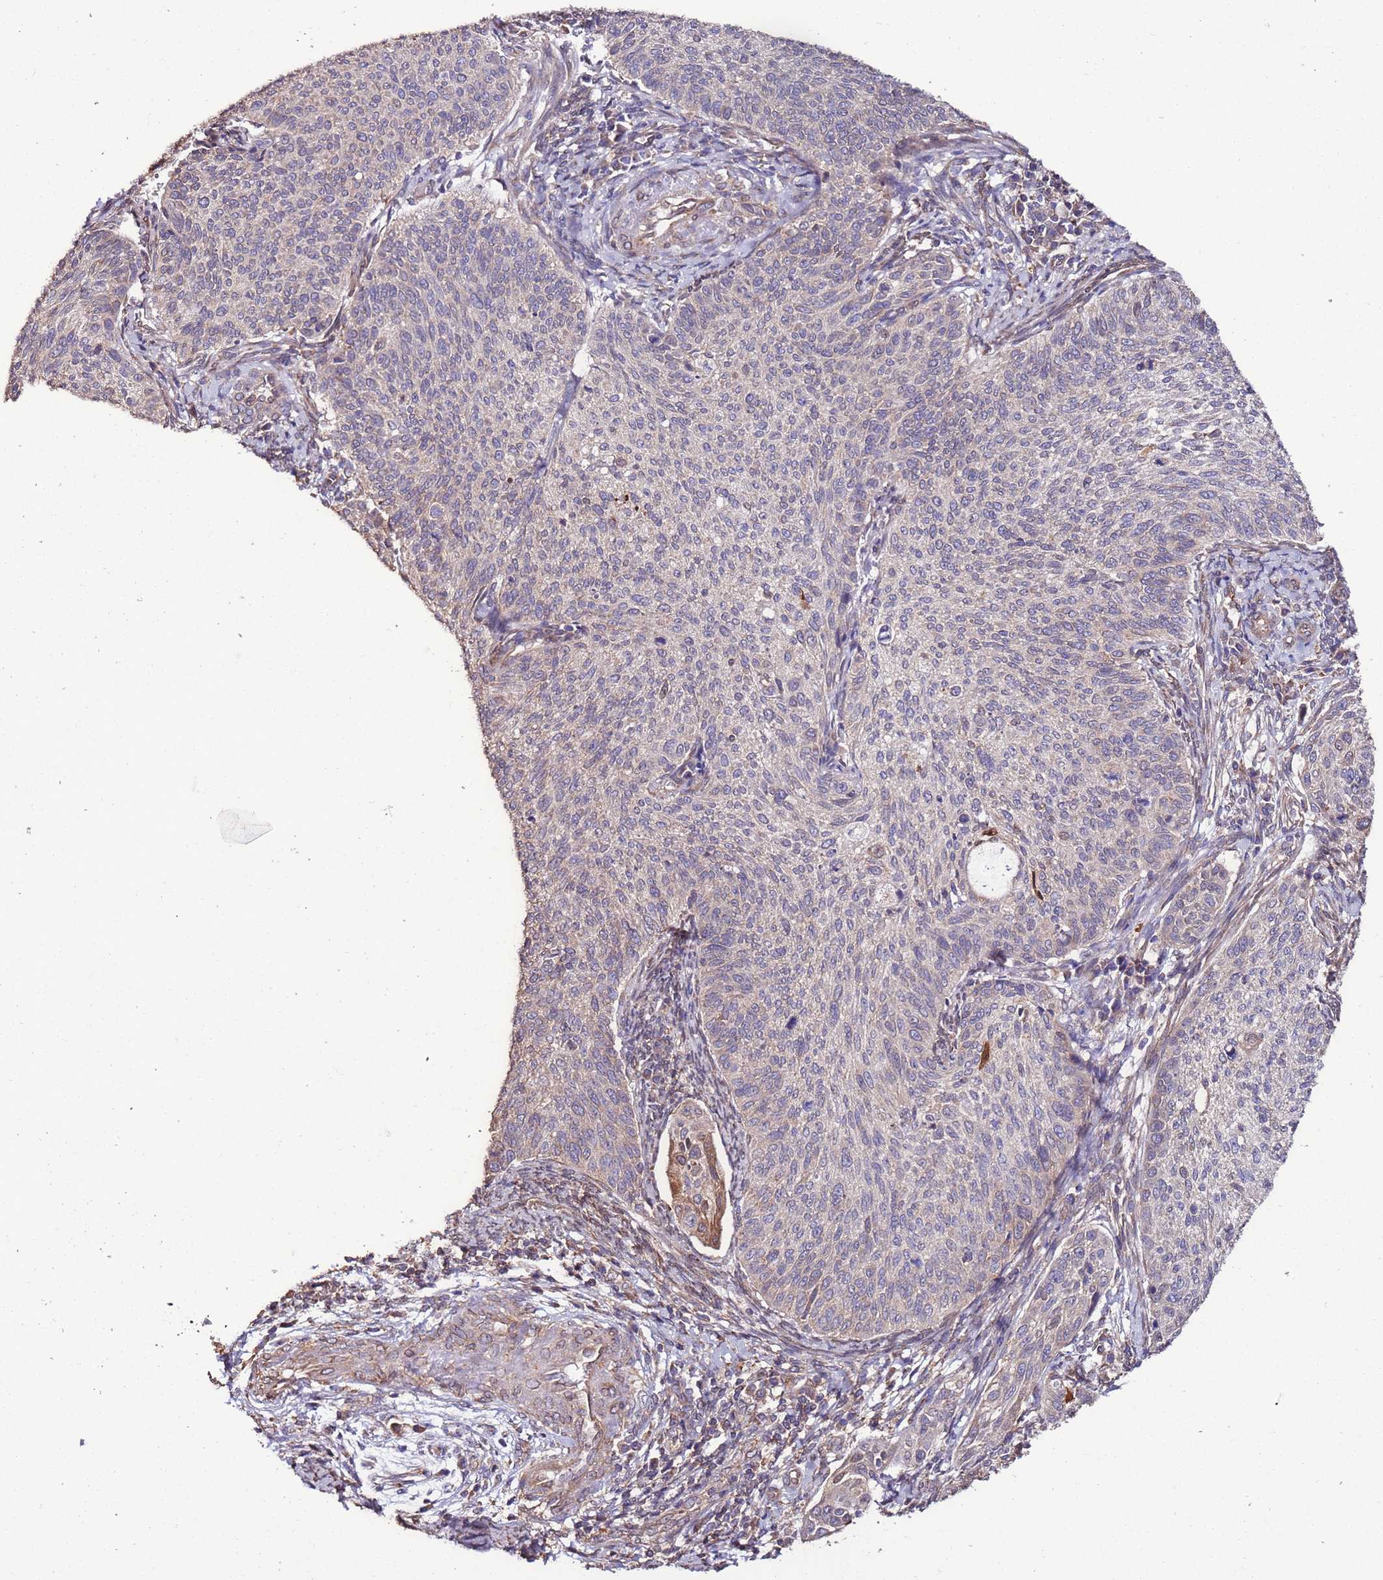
{"staining": {"intensity": "negative", "quantity": "none", "location": "none"}, "tissue": "cervical cancer", "cell_type": "Tumor cells", "image_type": "cancer", "snomed": [{"axis": "morphology", "description": "Squamous cell carcinoma, NOS"}, {"axis": "topography", "description": "Cervix"}], "caption": "Human cervical cancer (squamous cell carcinoma) stained for a protein using IHC reveals no positivity in tumor cells.", "gene": "SLC41A3", "patient": {"sex": "female", "age": 70}}